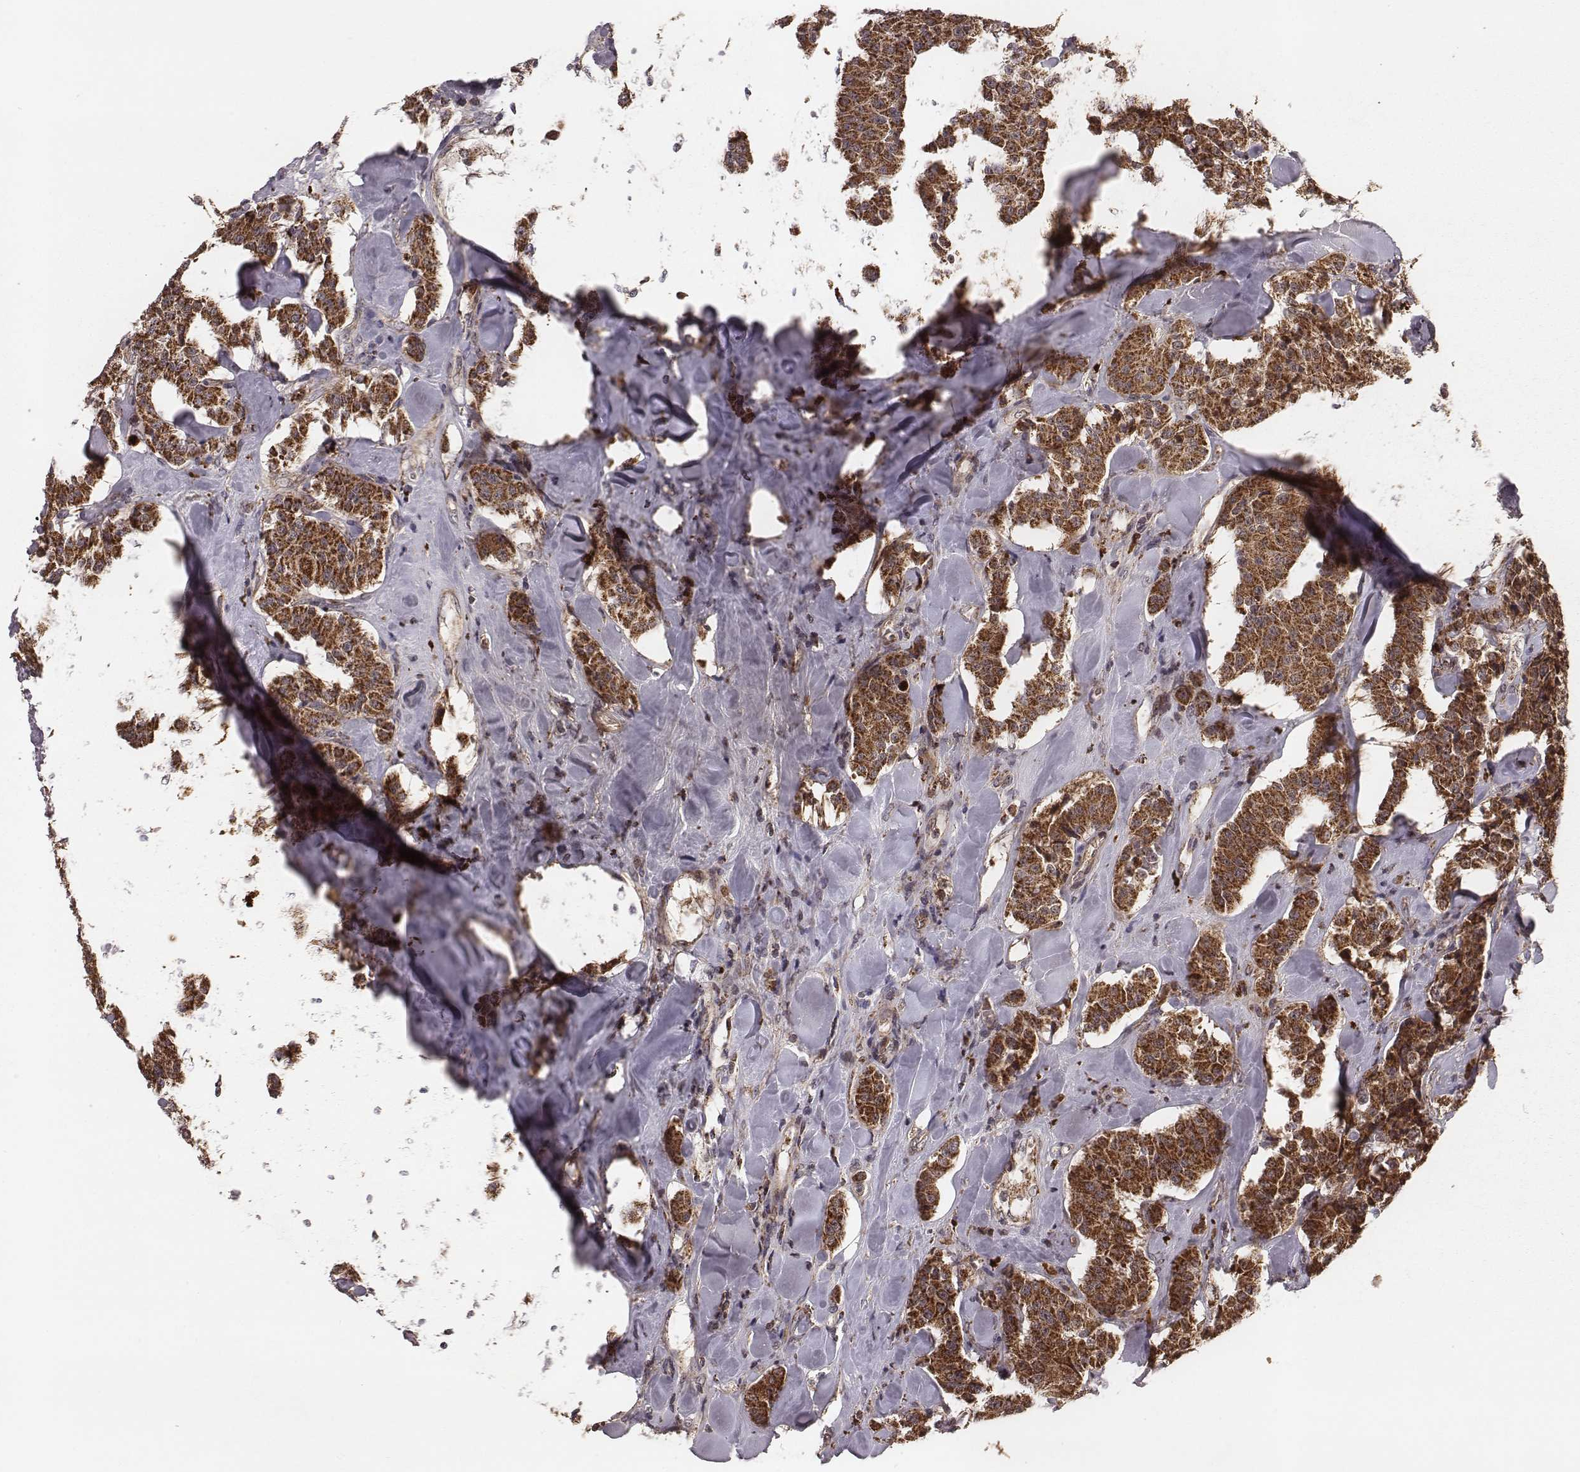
{"staining": {"intensity": "strong", "quantity": ">75%", "location": "cytoplasmic/membranous"}, "tissue": "carcinoid", "cell_type": "Tumor cells", "image_type": "cancer", "snomed": [{"axis": "morphology", "description": "Carcinoid, malignant, NOS"}, {"axis": "topography", "description": "Pancreas"}], "caption": "DAB (3,3'-diaminobenzidine) immunohistochemical staining of human carcinoid displays strong cytoplasmic/membranous protein staining in approximately >75% of tumor cells.", "gene": "ZDHHC21", "patient": {"sex": "male", "age": 41}}